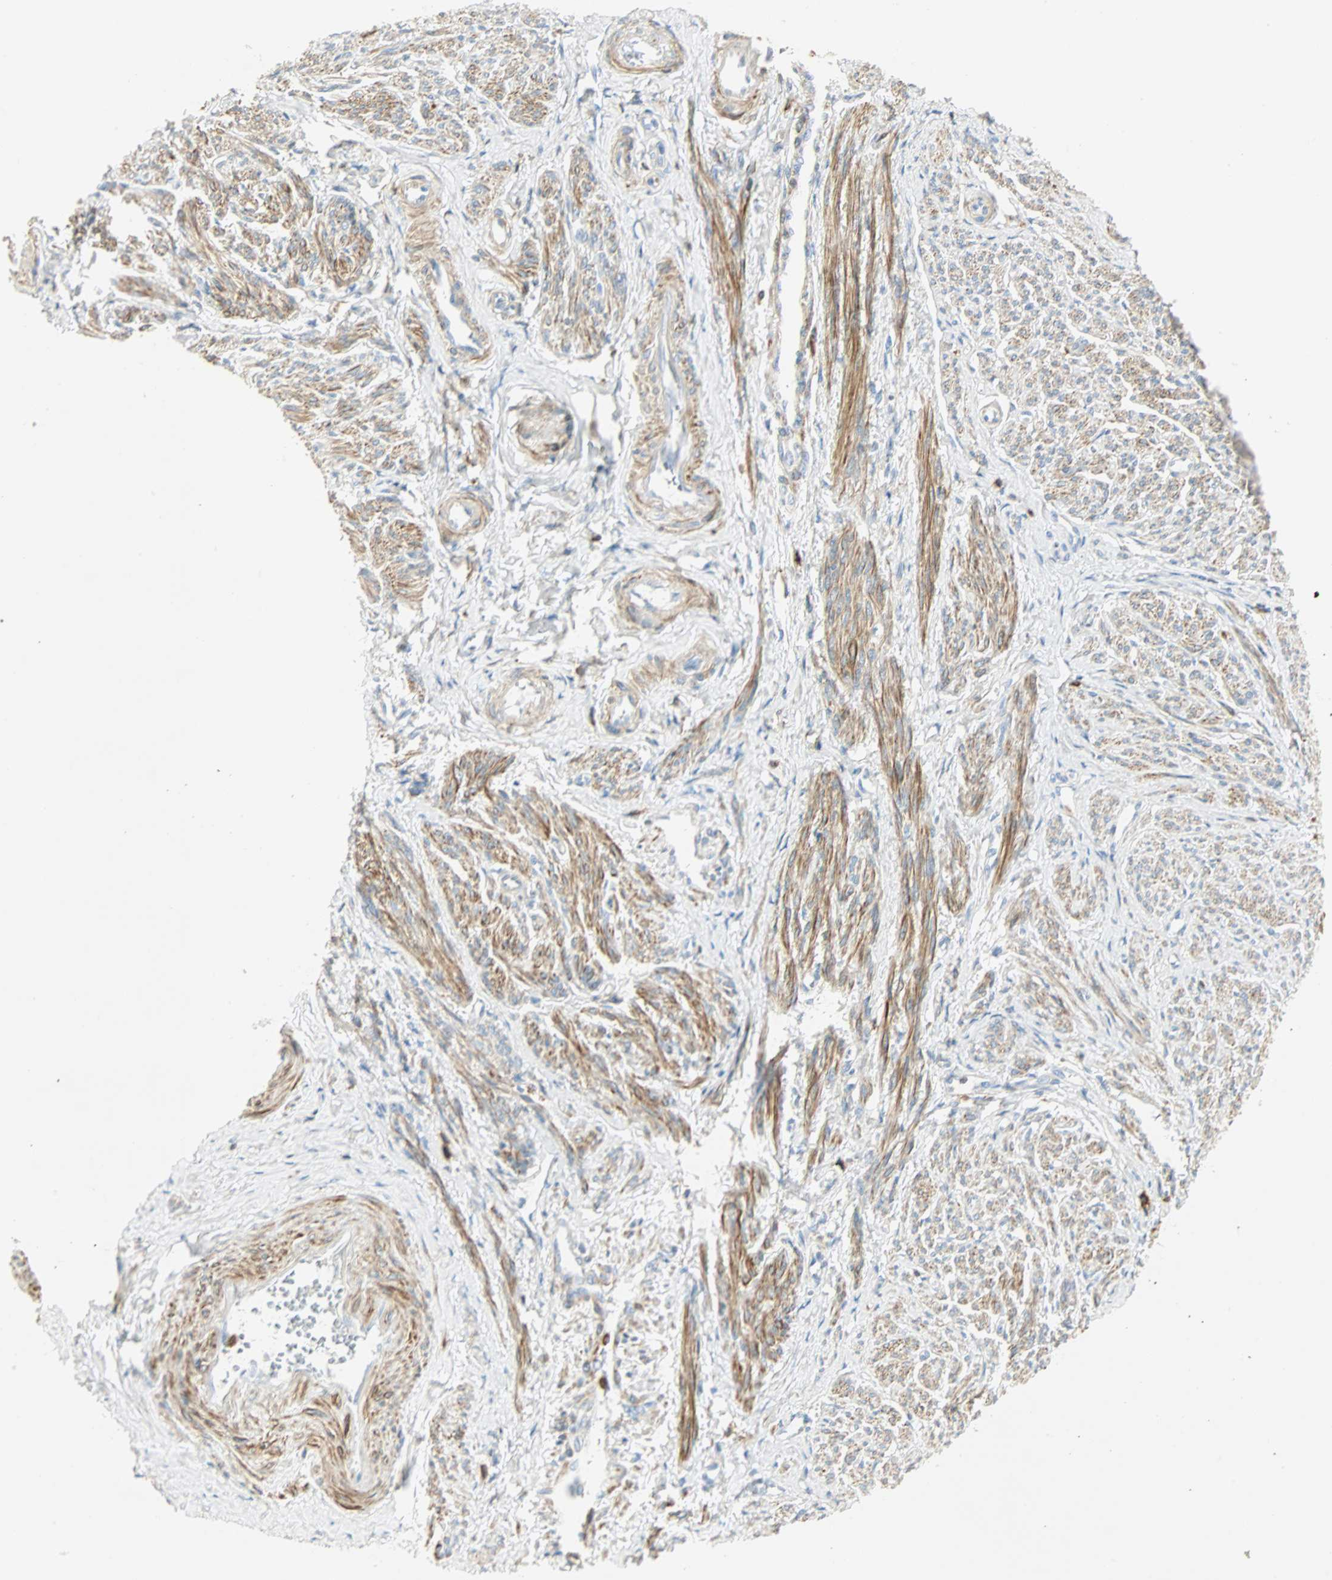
{"staining": {"intensity": "strong", "quantity": ">75%", "location": "cytoplasmic/membranous"}, "tissue": "smooth muscle", "cell_type": "Smooth muscle cells", "image_type": "normal", "snomed": [{"axis": "morphology", "description": "Normal tissue, NOS"}, {"axis": "topography", "description": "Smooth muscle"}], "caption": "Smooth muscle cells show high levels of strong cytoplasmic/membranous staining in about >75% of cells in benign human smooth muscle. Immunohistochemistry stains the protein in brown and the nuclei are stained blue.", "gene": "FMNL1", "patient": {"sex": "female", "age": 65}}